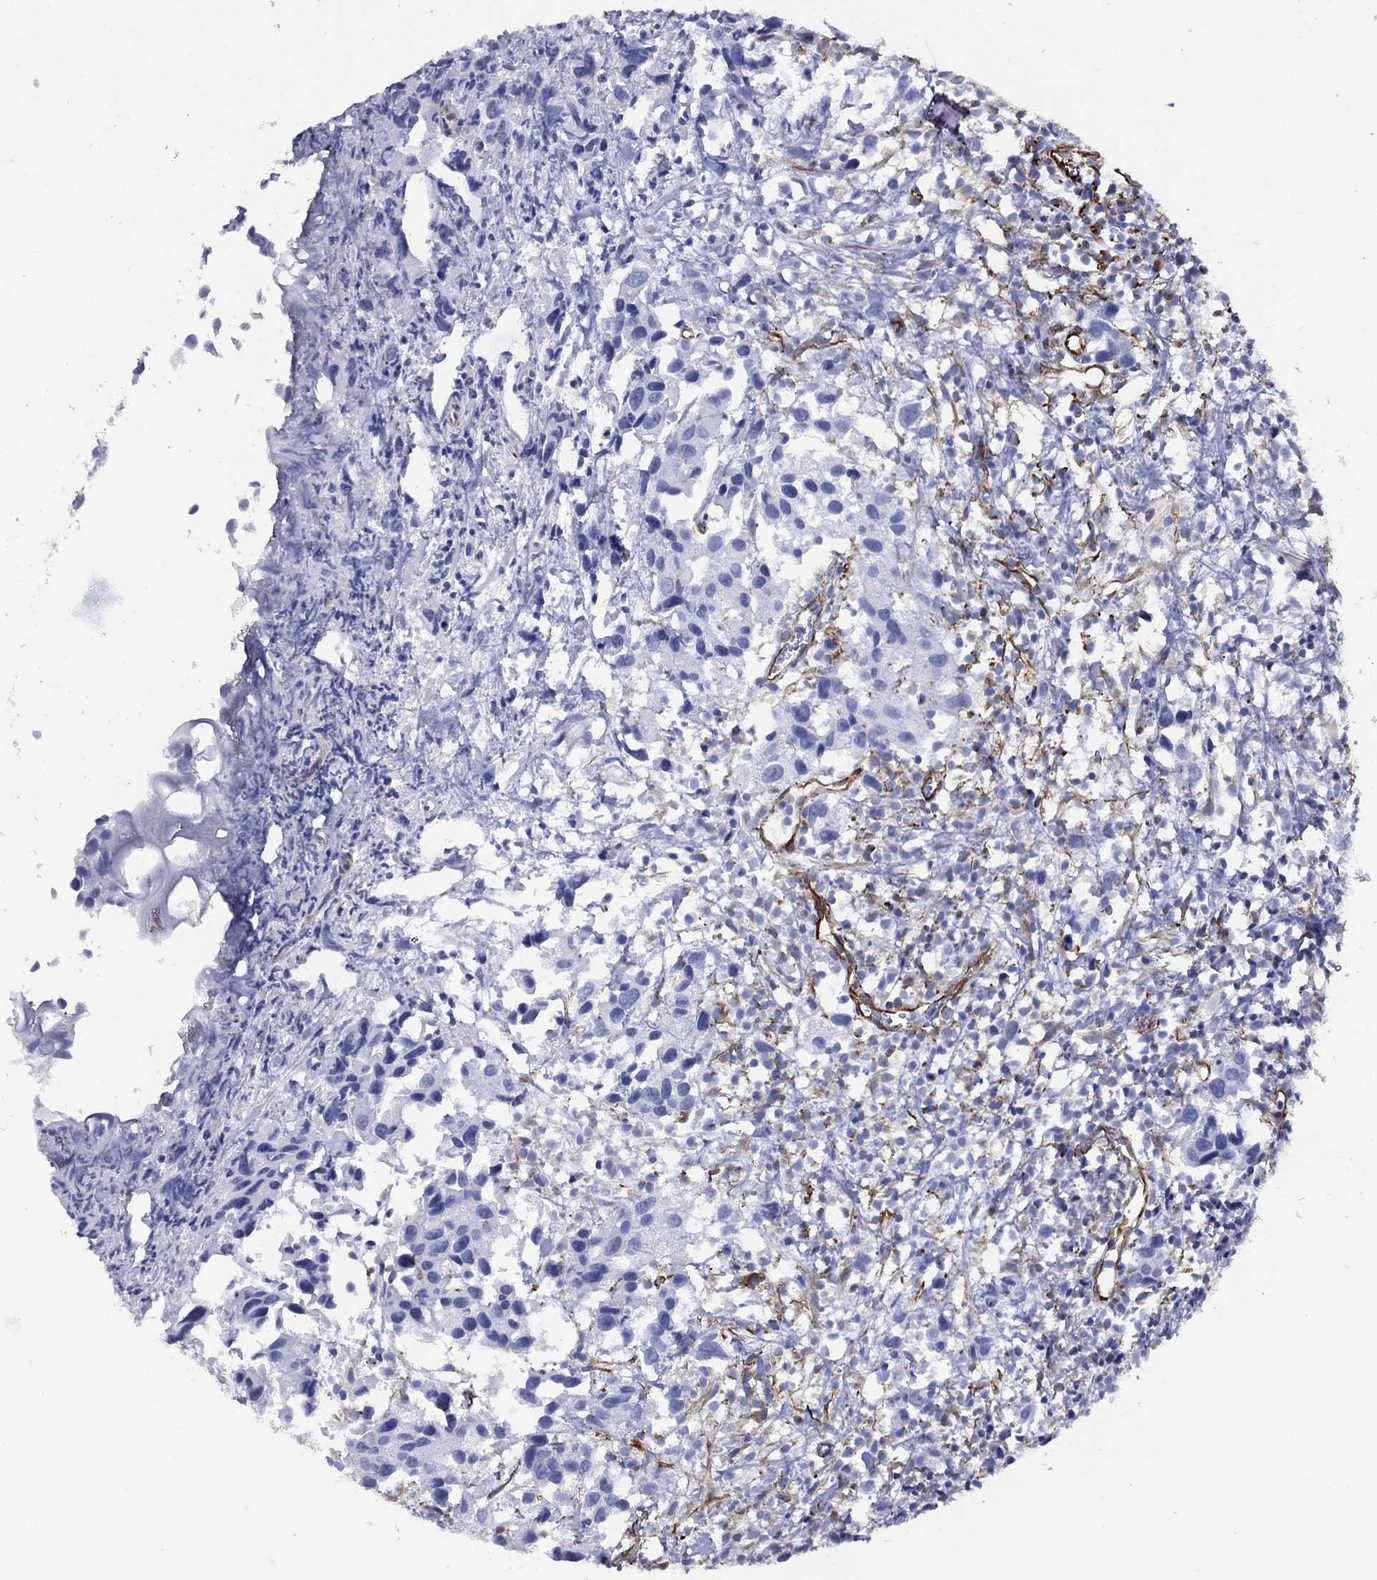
{"staining": {"intensity": "negative", "quantity": "none", "location": "none"}, "tissue": "urothelial cancer", "cell_type": "Tumor cells", "image_type": "cancer", "snomed": [{"axis": "morphology", "description": "Urothelial carcinoma, High grade"}, {"axis": "topography", "description": "Urinary bladder"}], "caption": "Immunohistochemistry (IHC) of urothelial cancer shows no staining in tumor cells. Brightfield microscopy of immunohistochemistry (IHC) stained with DAB (3,3'-diaminobenzidine) (brown) and hematoxylin (blue), captured at high magnification.", "gene": "MAS1", "patient": {"sex": "male", "age": 79}}